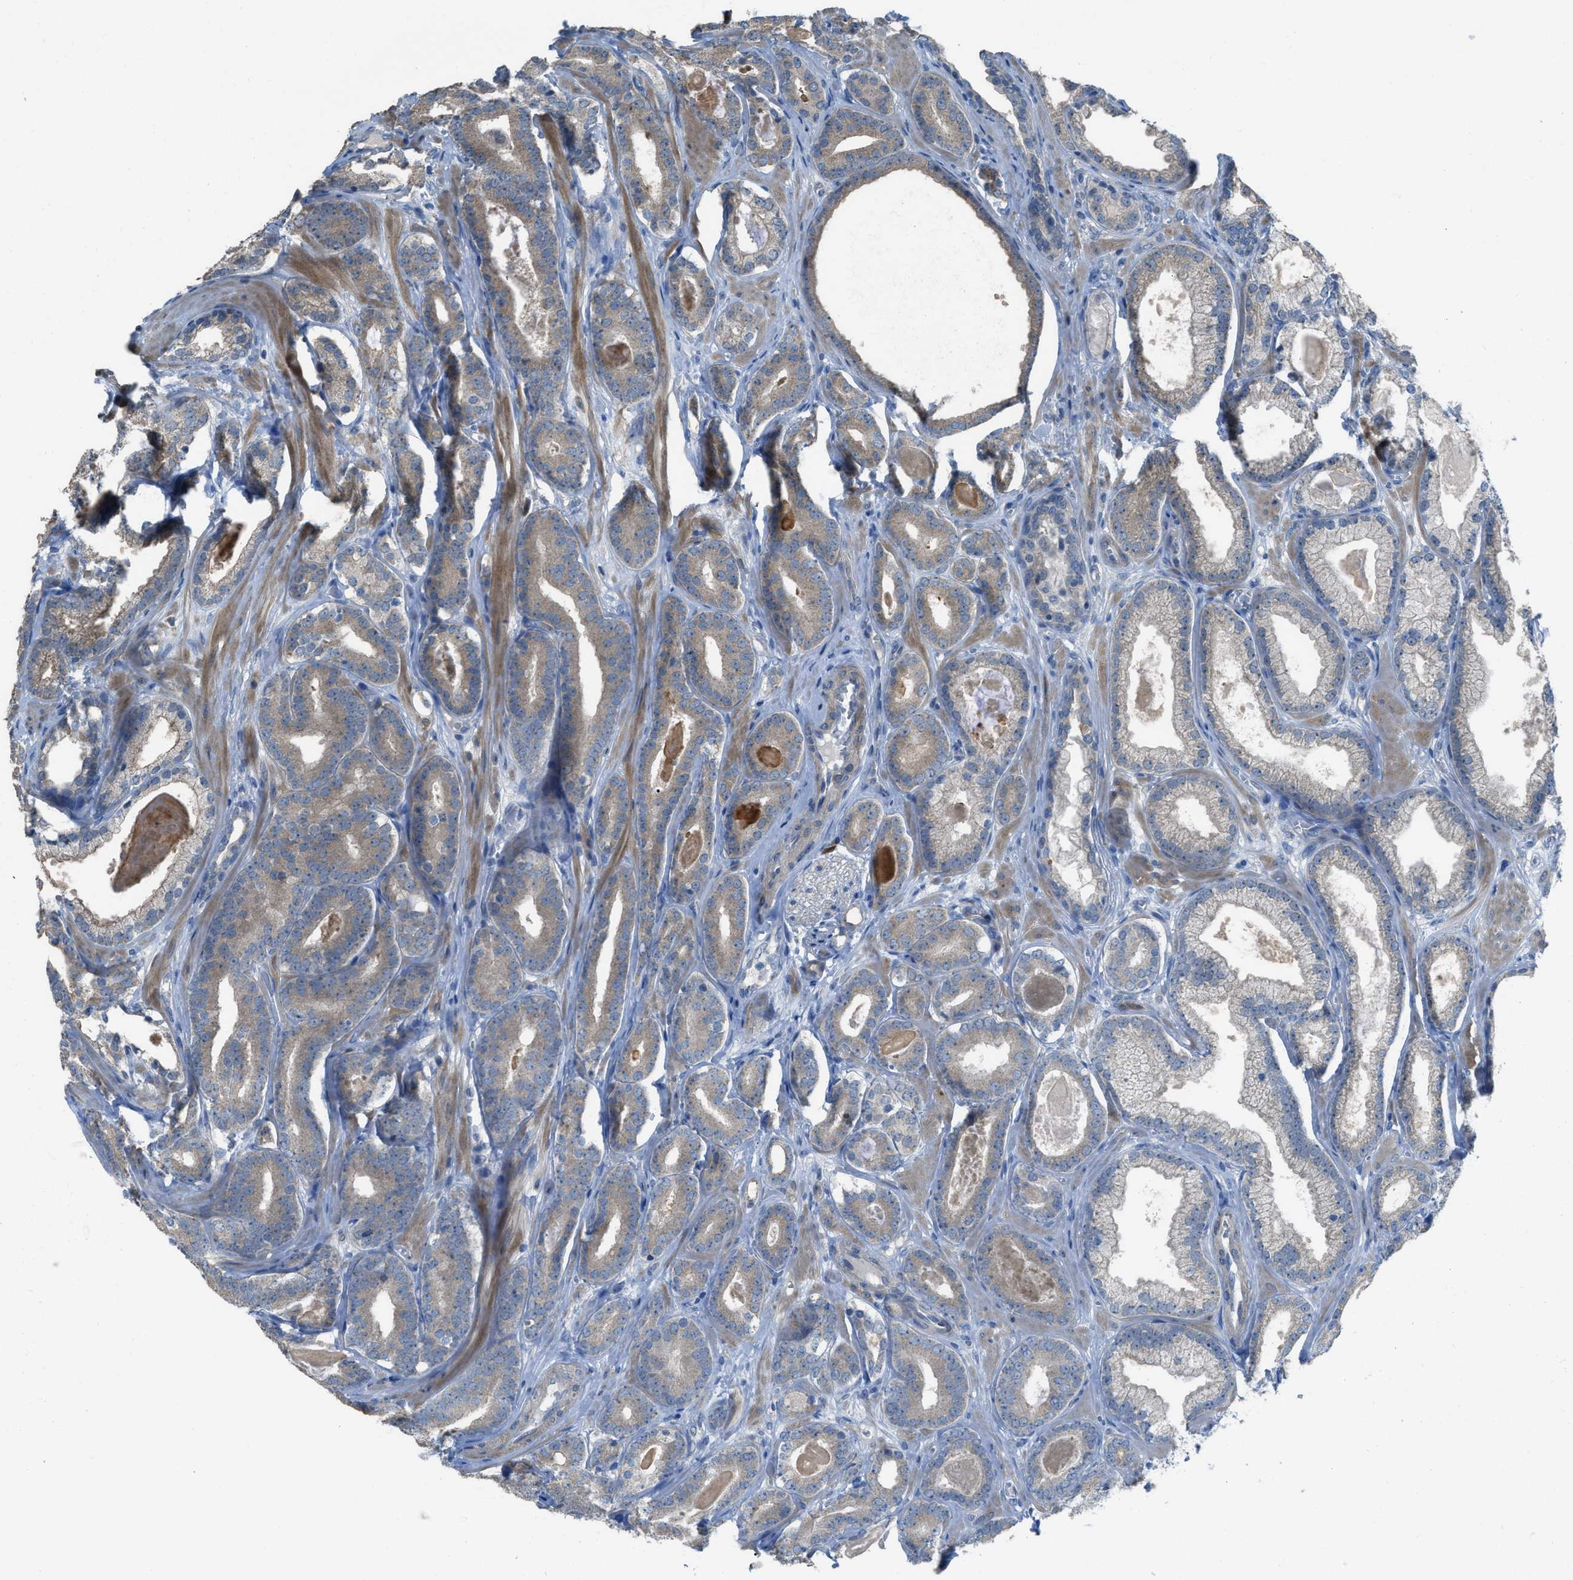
{"staining": {"intensity": "moderate", "quantity": ">75%", "location": "cytoplasmic/membranous"}, "tissue": "prostate cancer", "cell_type": "Tumor cells", "image_type": "cancer", "snomed": [{"axis": "morphology", "description": "Adenocarcinoma, High grade"}, {"axis": "topography", "description": "Prostate"}], "caption": "IHC of human adenocarcinoma (high-grade) (prostate) exhibits medium levels of moderate cytoplasmic/membranous staining in approximately >75% of tumor cells. (Stains: DAB (3,3'-diaminobenzidine) in brown, nuclei in blue, Microscopy: brightfield microscopy at high magnification).", "gene": "TIMD4", "patient": {"sex": "male", "age": 60}}